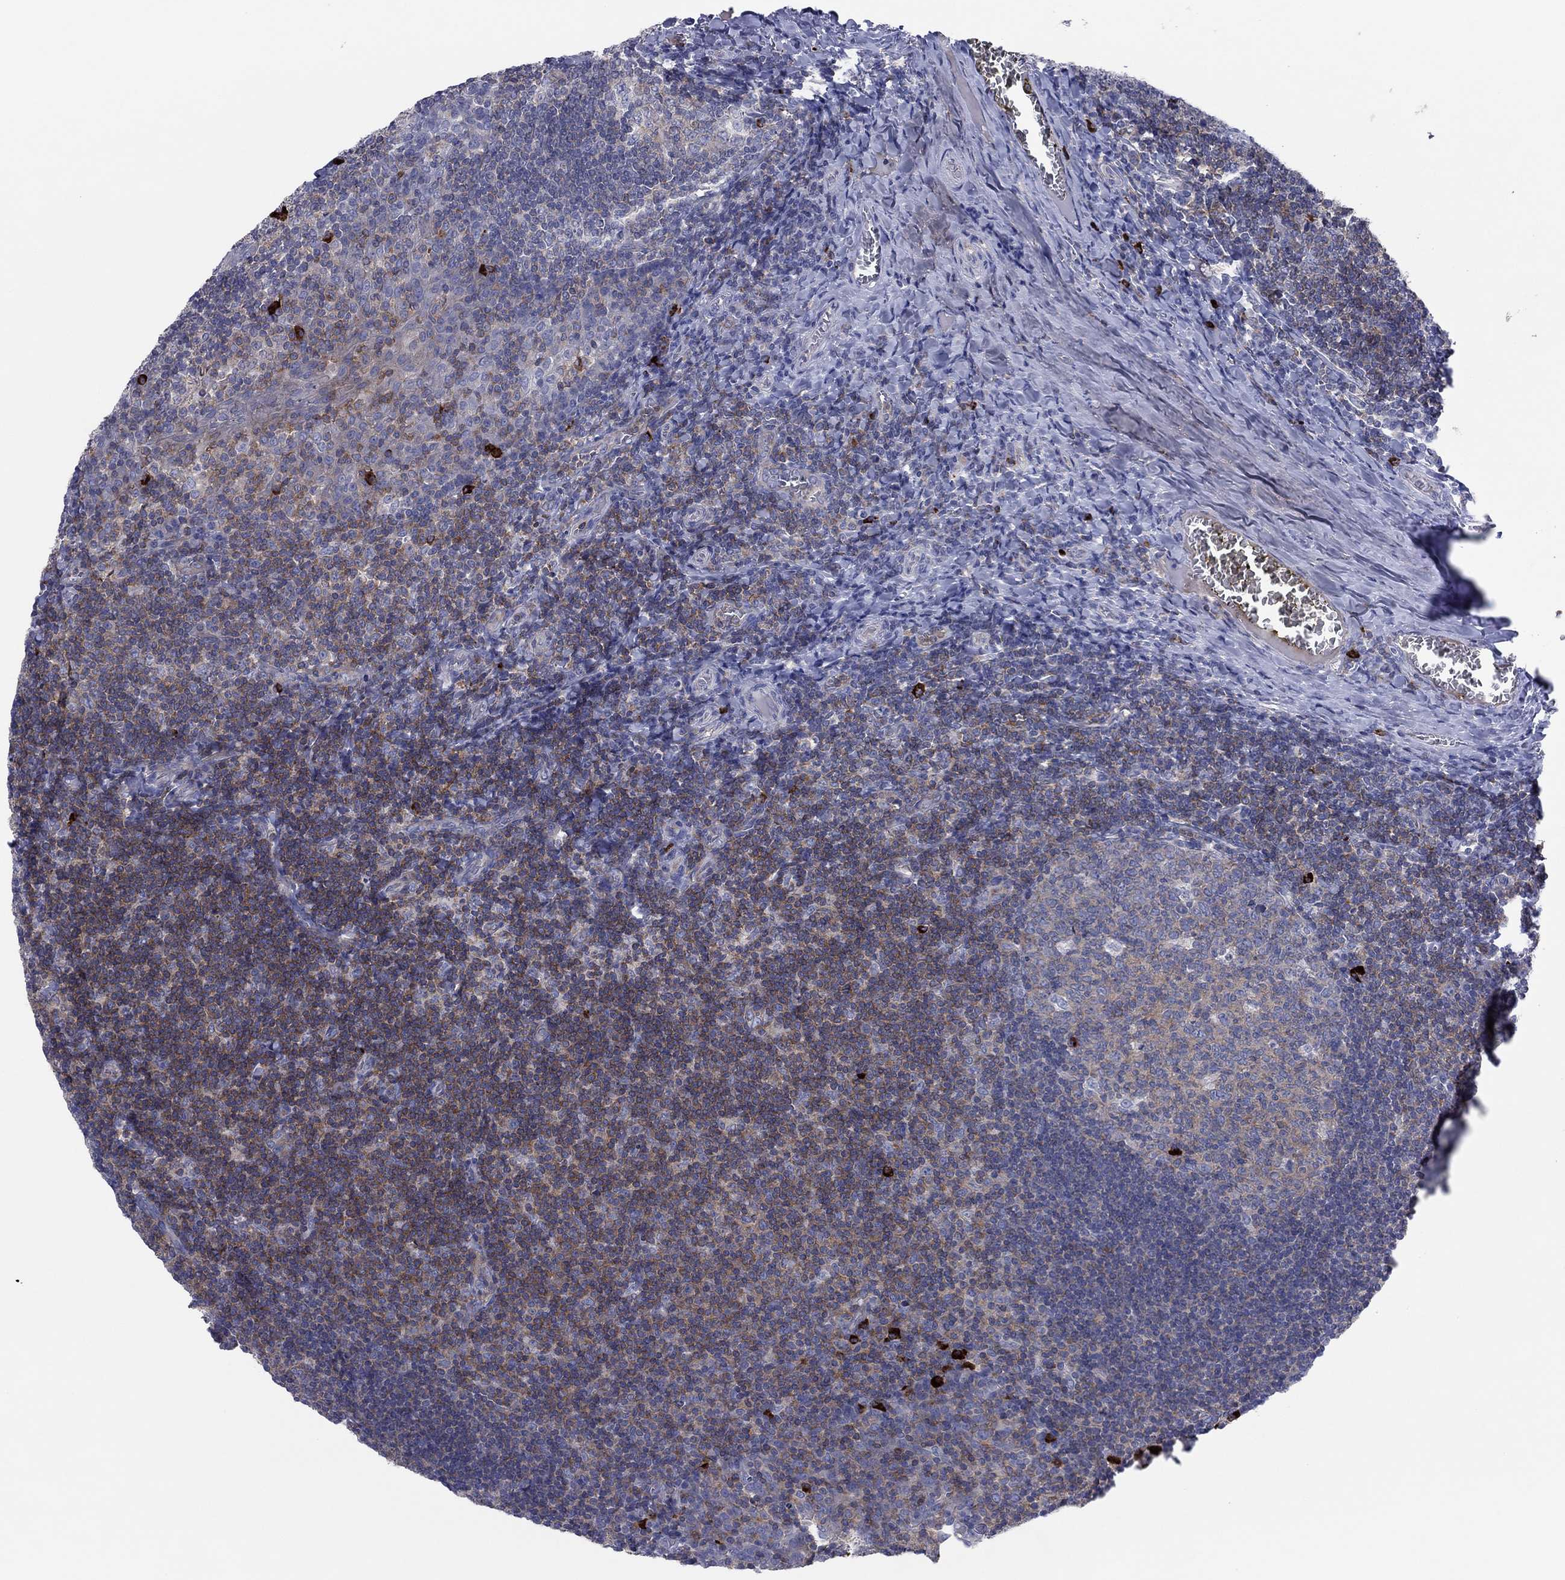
{"staining": {"intensity": "strong", "quantity": "<25%", "location": "cytoplasmic/membranous"}, "tissue": "tonsil", "cell_type": "Germinal center cells", "image_type": "normal", "snomed": [{"axis": "morphology", "description": "Normal tissue, NOS"}, {"axis": "topography", "description": "Tonsil"}], "caption": "An image of tonsil stained for a protein reveals strong cytoplasmic/membranous brown staining in germinal center cells.", "gene": "PVR", "patient": {"sex": "female", "age": 13}}